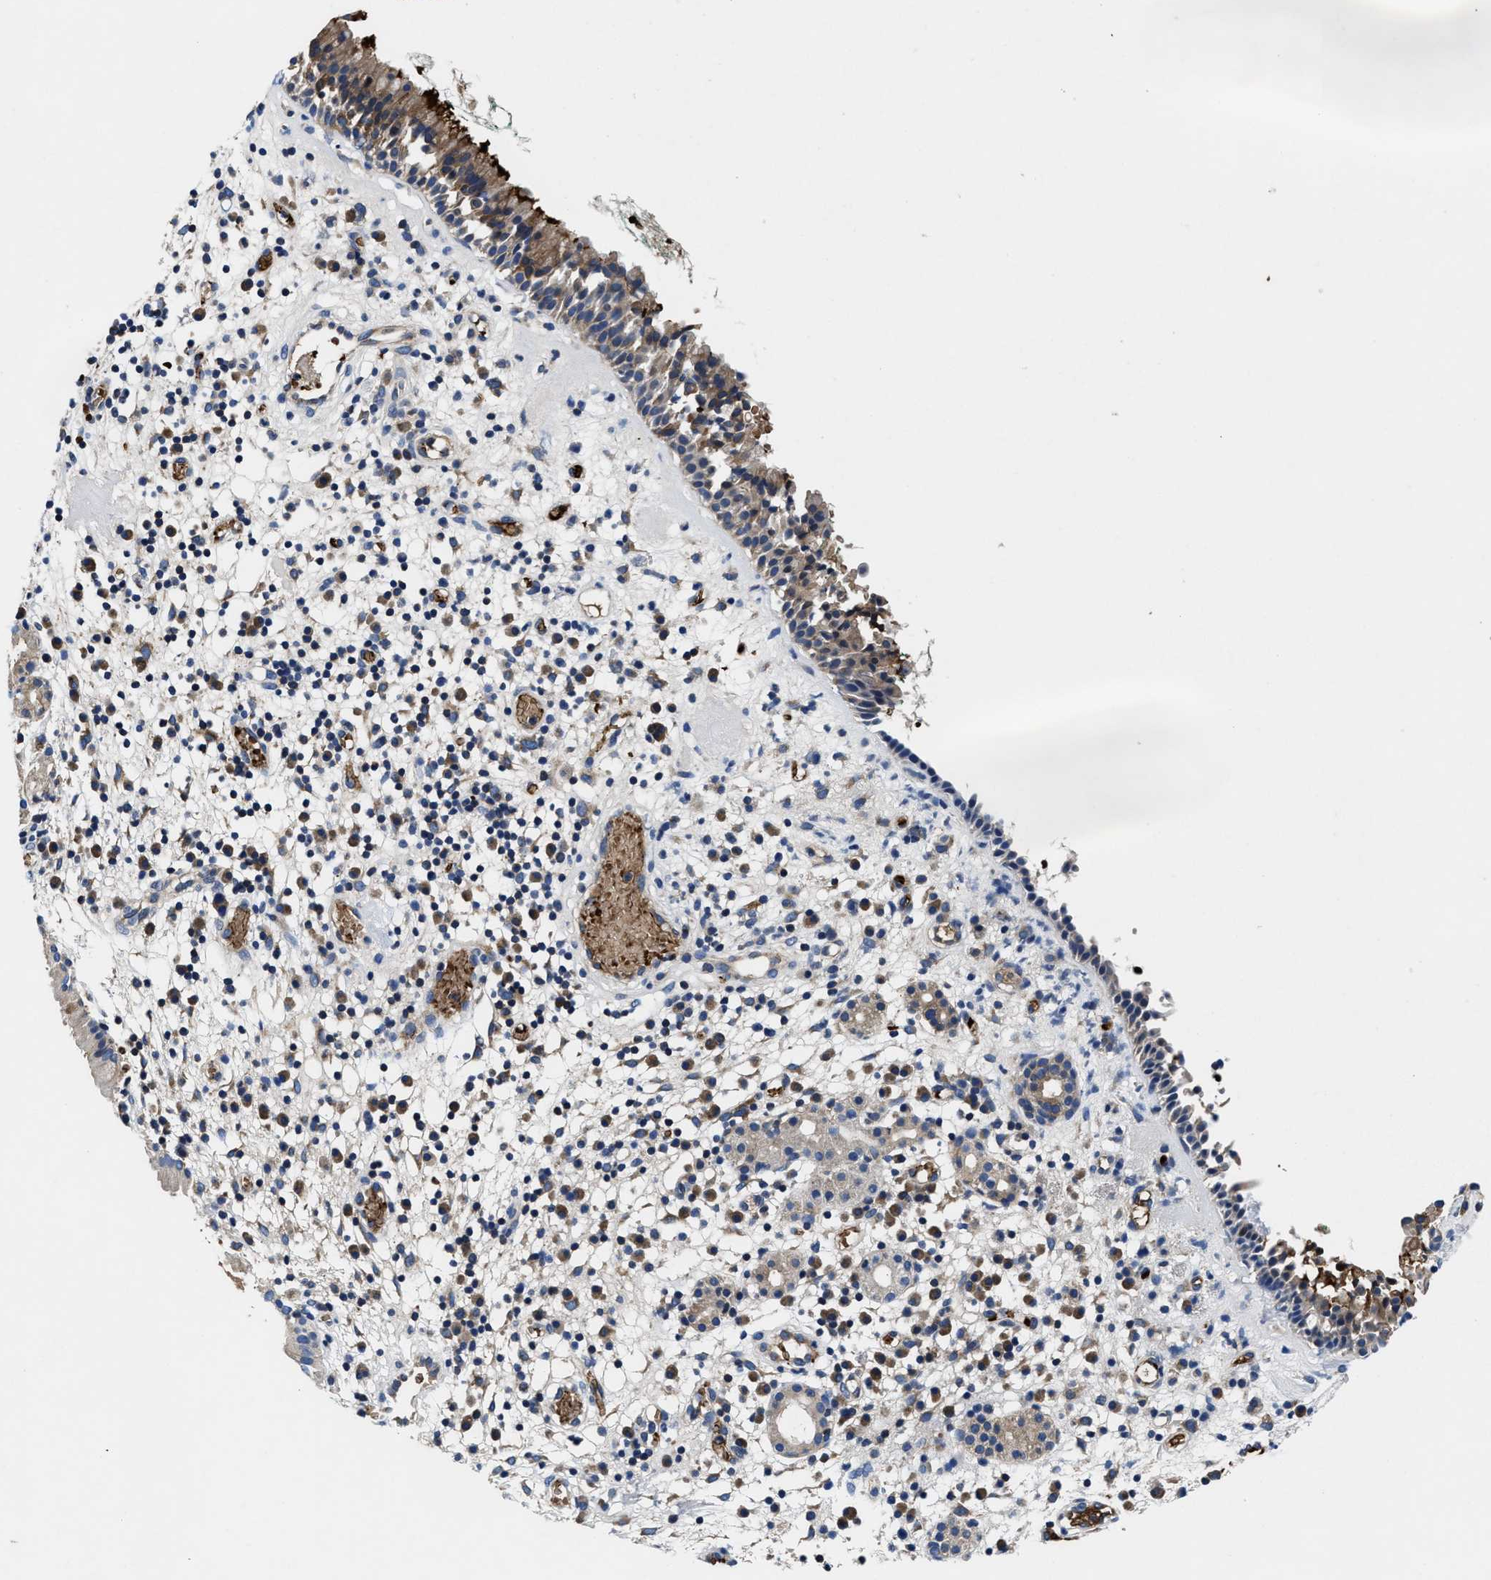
{"staining": {"intensity": "moderate", "quantity": ">75%", "location": "cytoplasmic/membranous"}, "tissue": "nasopharynx", "cell_type": "Respiratory epithelial cells", "image_type": "normal", "snomed": [{"axis": "morphology", "description": "Normal tissue, NOS"}, {"axis": "morphology", "description": "Basal cell carcinoma"}, {"axis": "topography", "description": "Cartilage tissue"}, {"axis": "topography", "description": "Nasopharynx"}, {"axis": "topography", "description": "Oral tissue"}], "caption": "Immunohistochemical staining of normal nasopharynx reveals medium levels of moderate cytoplasmic/membranous expression in about >75% of respiratory epithelial cells.", "gene": "PHLPP1", "patient": {"sex": "female", "age": 77}}